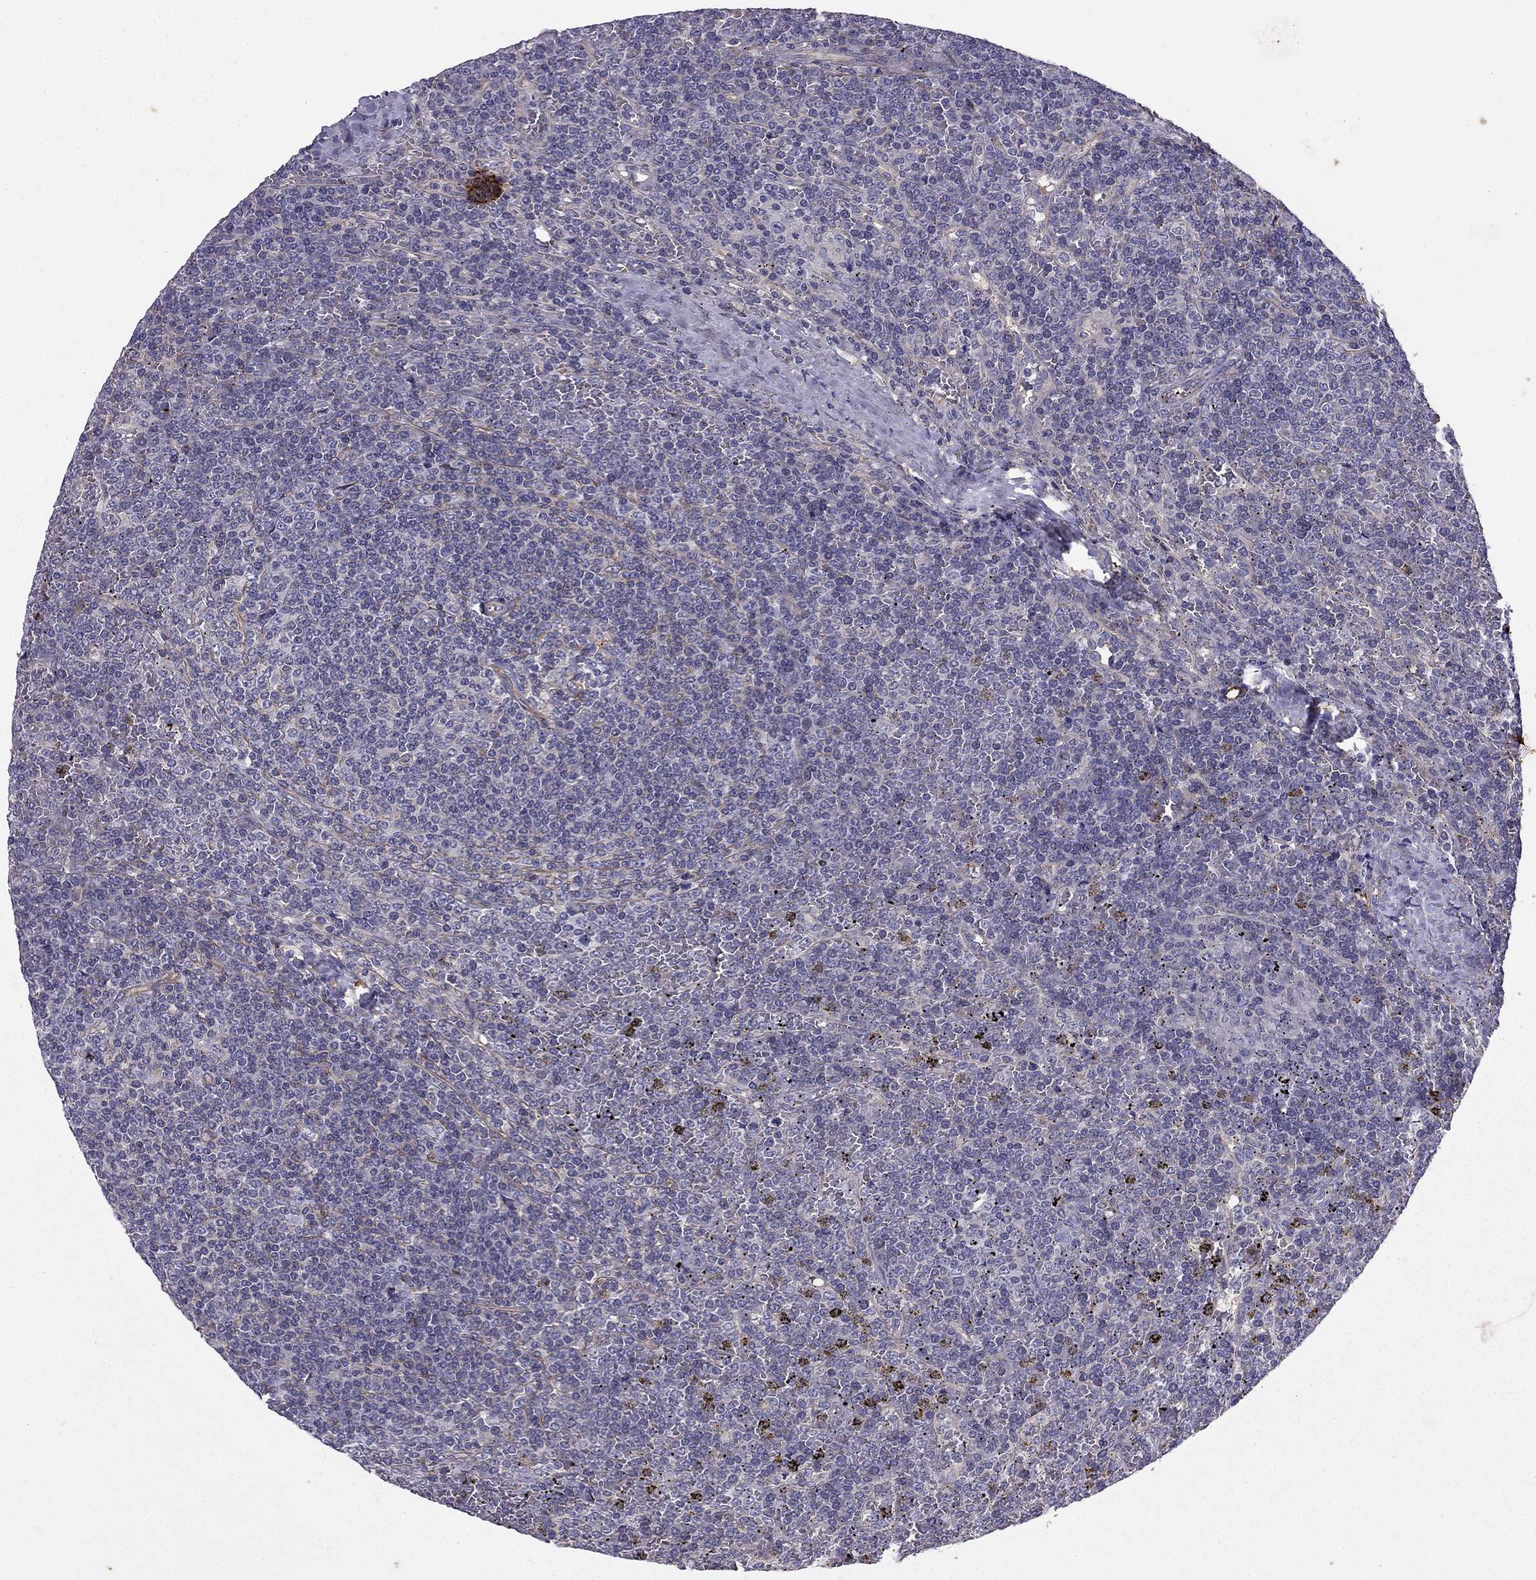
{"staining": {"intensity": "negative", "quantity": "none", "location": "none"}, "tissue": "lymphoma", "cell_type": "Tumor cells", "image_type": "cancer", "snomed": [{"axis": "morphology", "description": "Malignant lymphoma, non-Hodgkin's type, Low grade"}, {"axis": "topography", "description": "Spleen"}], "caption": "IHC of low-grade malignant lymphoma, non-Hodgkin's type reveals no staining in tumor cells. (DAB (3,3'-diaminobenzidine) IHC, high magnification).", "gene": "SYT5", "patient": {"sex": "female", "age": 19}}